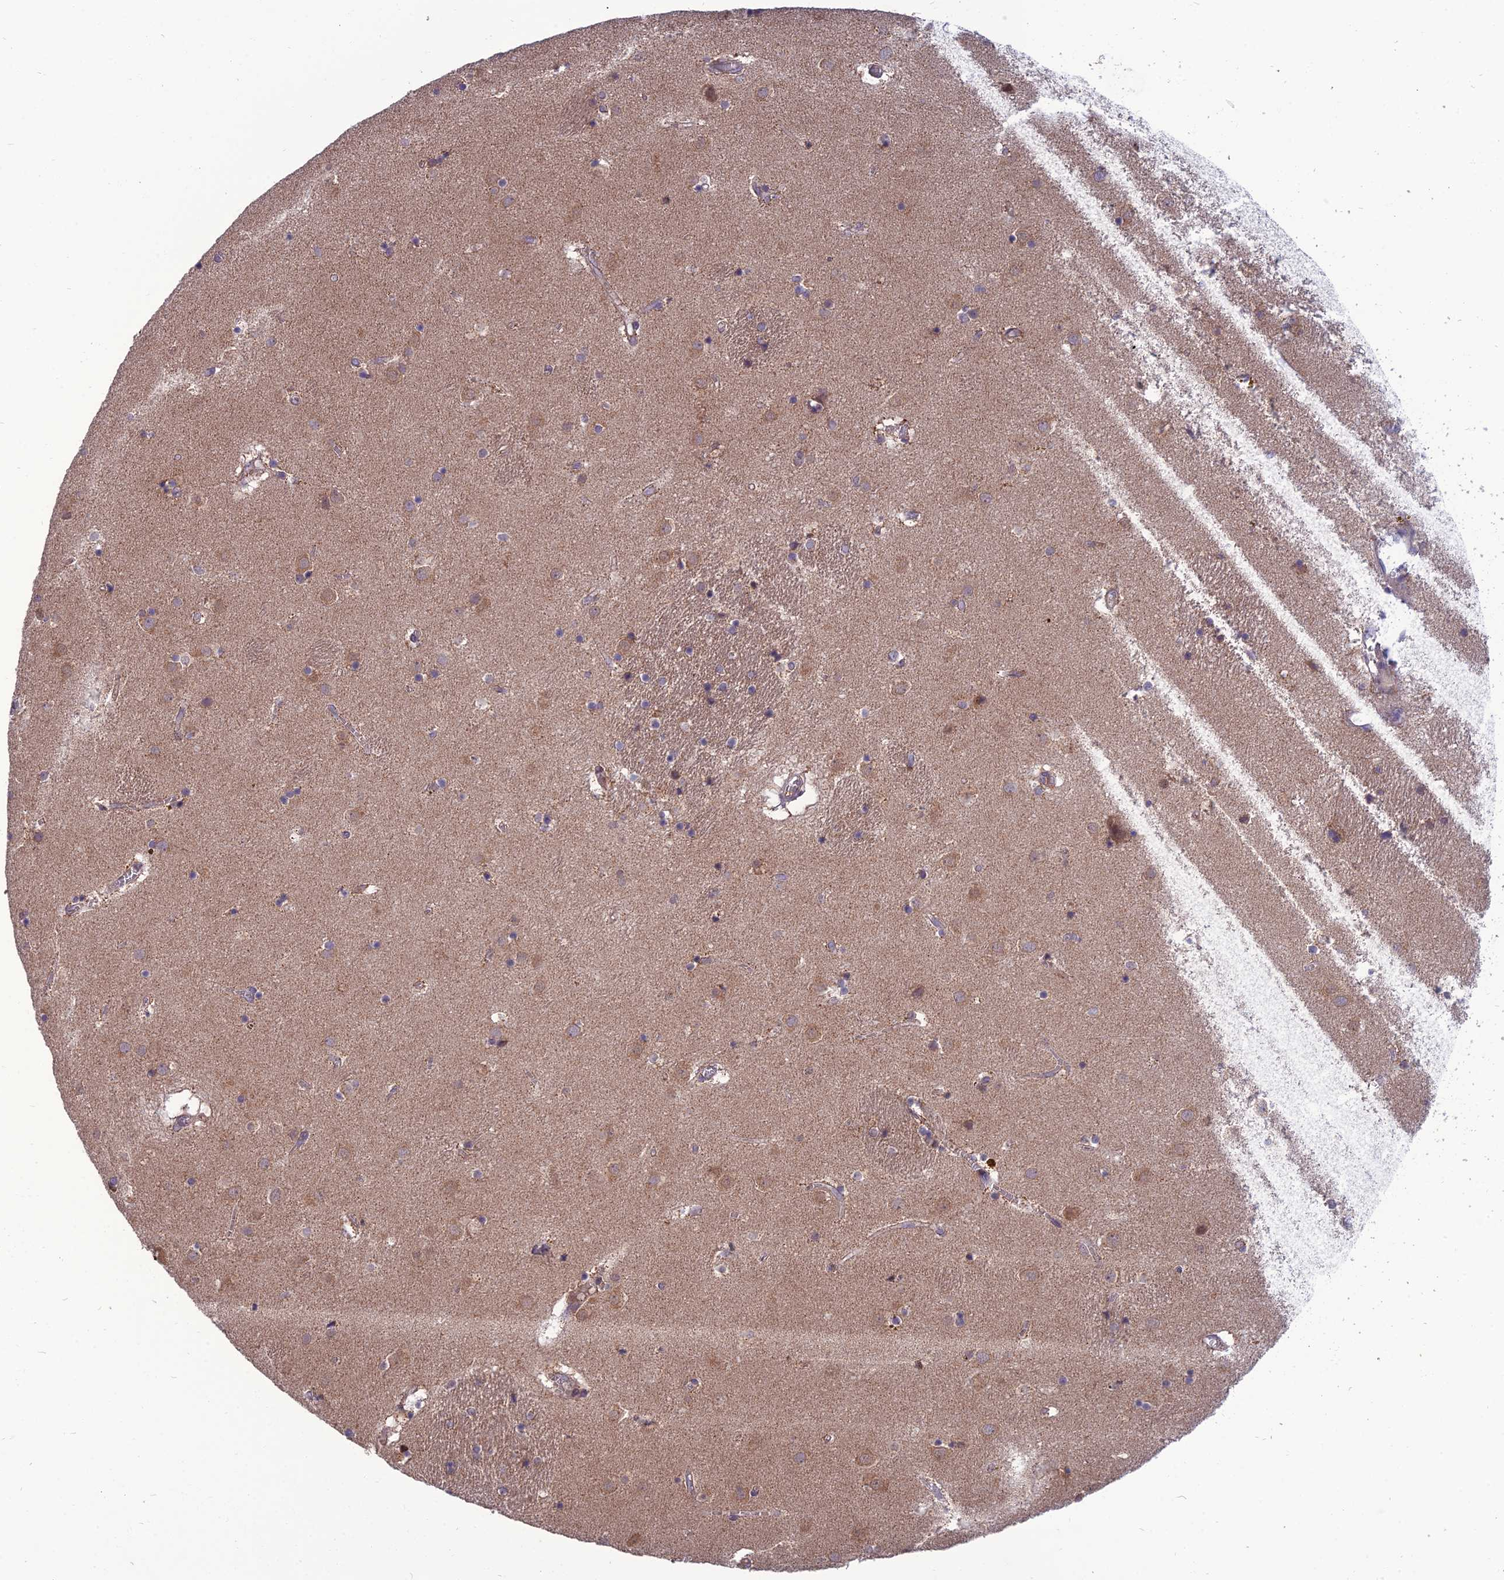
{"staining": {"intensity": "negative", "quantity": "none", "location": "none"}, "tissue": "caudate", "cell_type": "Glial cells", "image_type": "normal", "snomed": [{"axis": "morphology", "description": "Normal tissue, NOS"}, {"axis": "topography", "description": "Lateral ventricle wall"}], "caption": "Protein analysis of normal caudate shows no significant expression in glial cells. (DAB (3,3'-diaminobenzidine) immunohistochemistry visualized using brightfield microscopy, high magnification).", "gene": "GIPC1", "patient": {"sex": "male", "age": 70}}